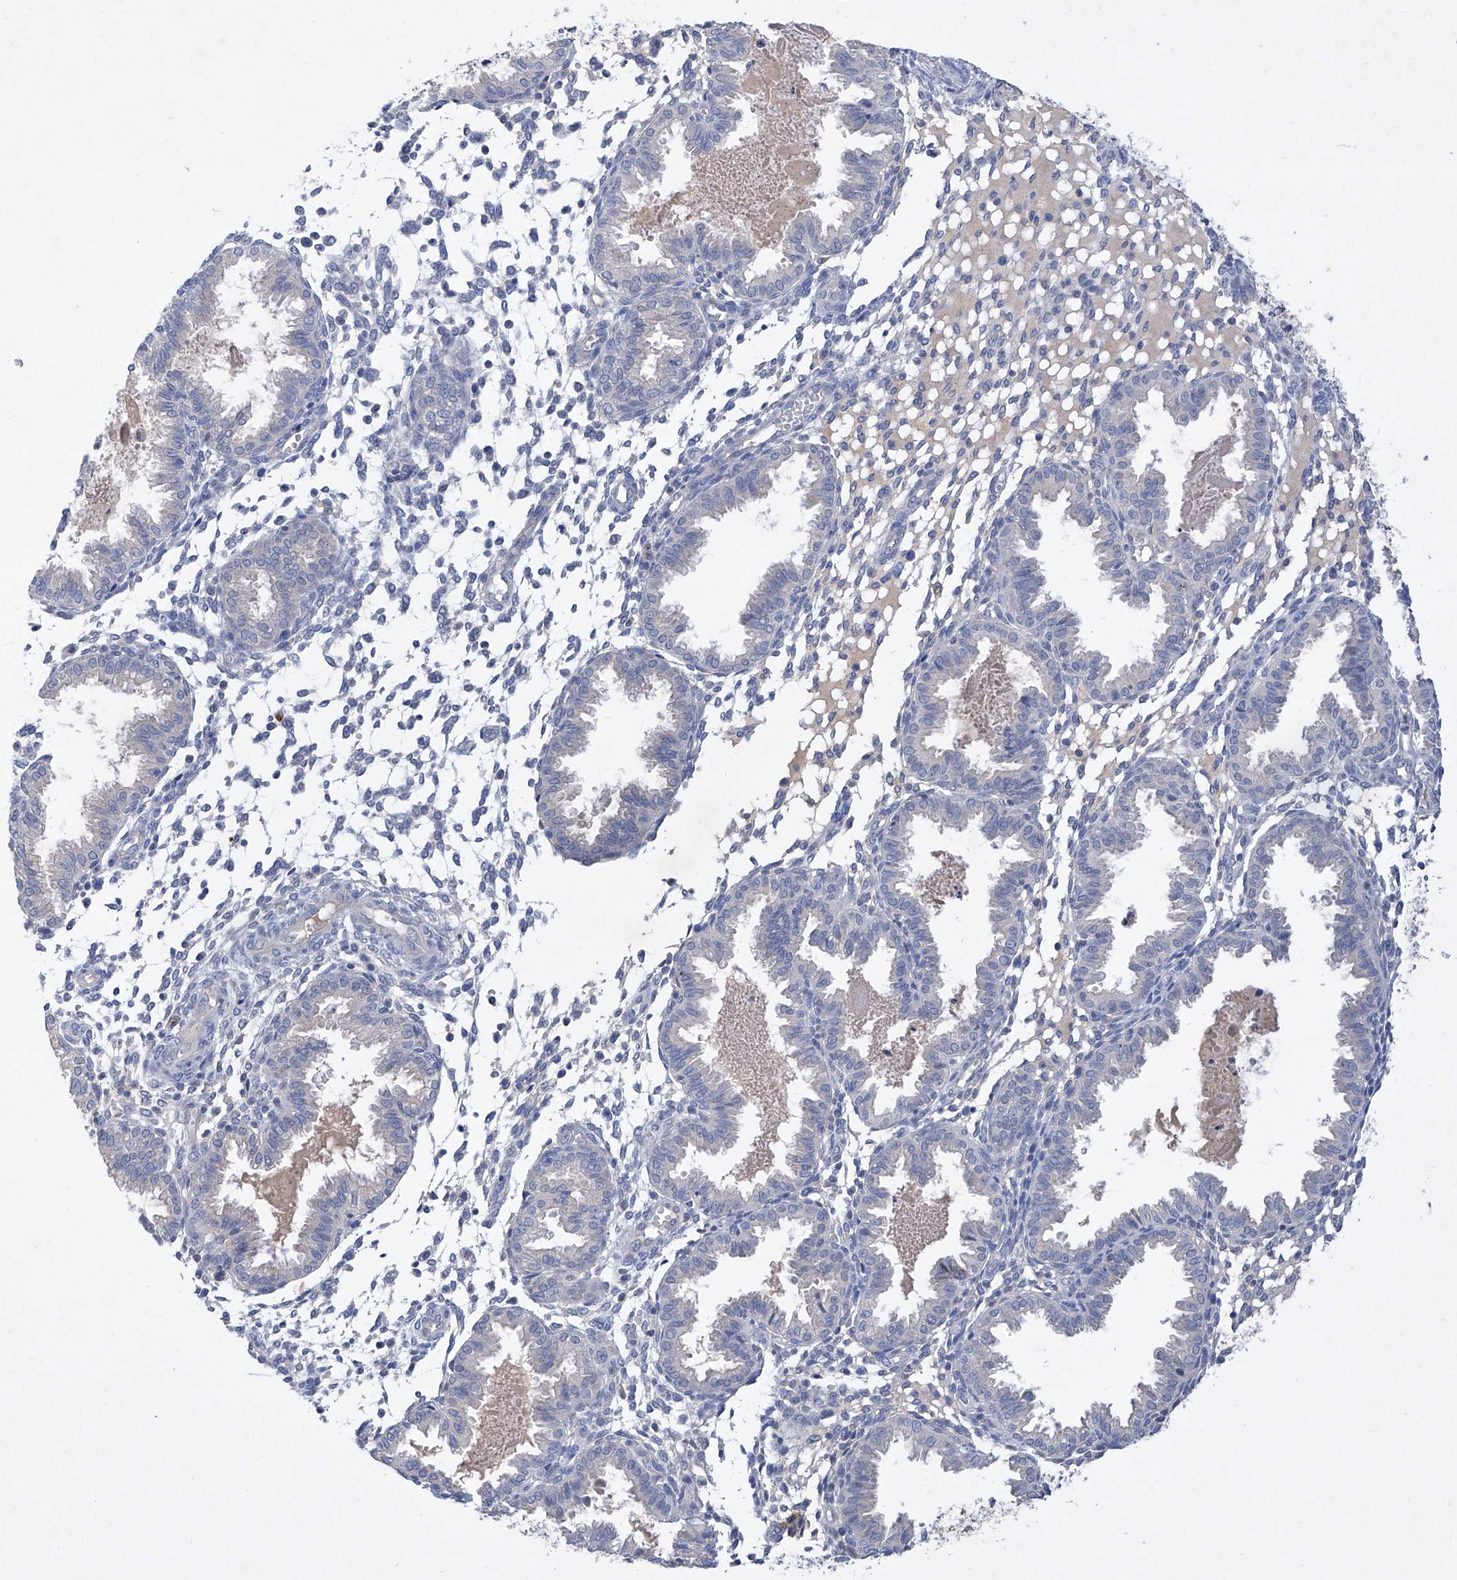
{"staining": {"intensity": "negative", "quantity": "none", "location": "none"}, "tissue": "endometrium", "cell_type": "Cells in endometrial stroma", "image_type": "normal", "snomed": [{"axis": "morphology", "description": "Normal tissue, NOS"}, {"axis": "topography", "description": "Endometrium"}], "caption": "This is an immunohistochemistry (IHC) image of benign endometrium. There is no expression in cells in endometrial stroma.", "gene": "SBK2", "patient": {"sex": "female", "age": 33}}